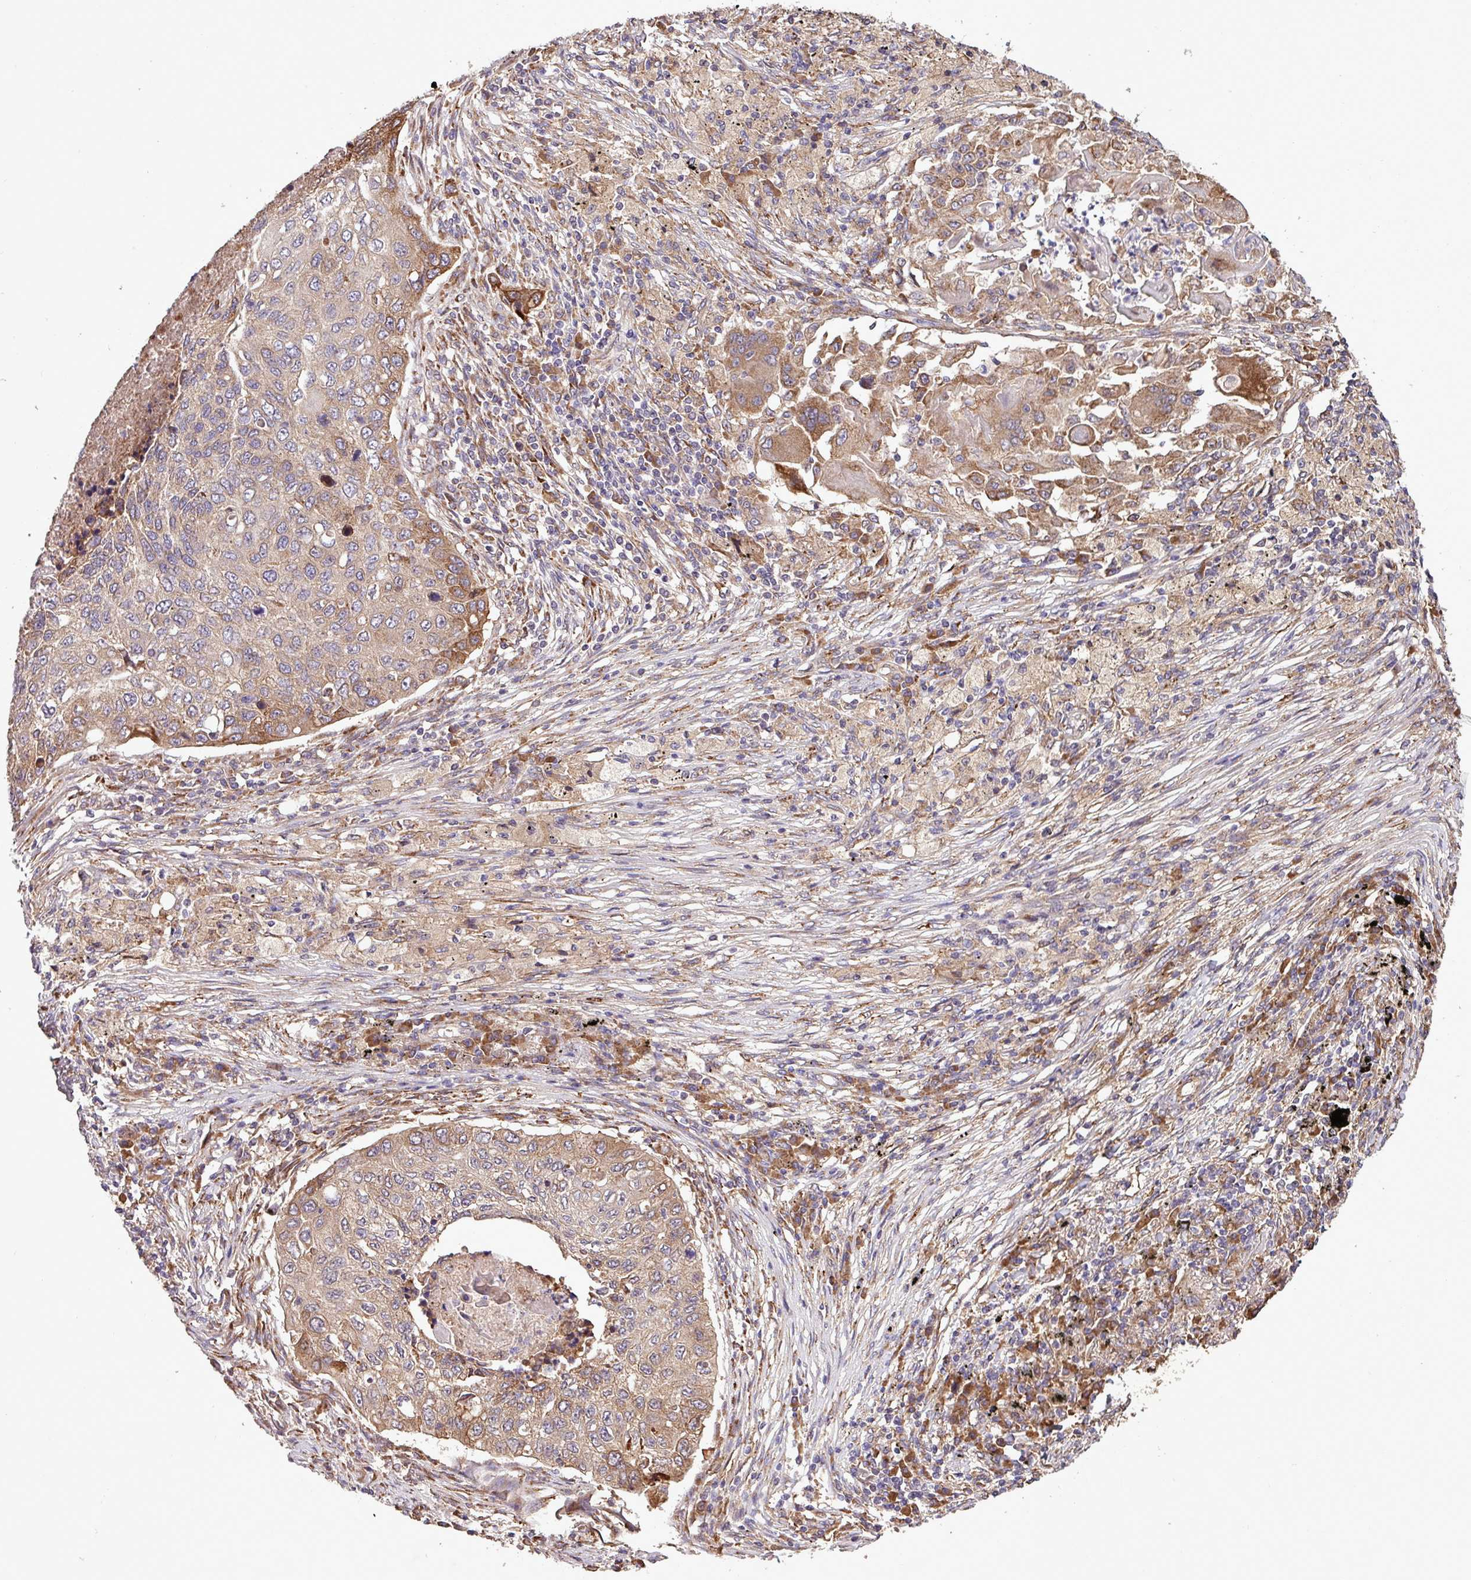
{"staining": {"intensity": "moderate", "quantity": "25%-75%", "location": "cytoplasmic/membranous"}, "tissue": "lung cancer", "cell_type": "Tumor cells", "image_type": "cancer", "snomed": [{"axis": "morphology", "description": "Squamous cell carcinoma, NOS"}, {"axis": "topography", "description": "Lung"}], "caption": "IHC of human lung cancer reveals medium levels of moderate cytoplasmic/membranous positivity in approximately 25%-75% of tumor cells. The staining was performed using DAB to visualize the protein expression in brown, while the nuclei were stained in blue with hematoxylin (Magnification: 20x).", "gene": "MEGF6", "patient": {"sex": "female", "age": 63}}